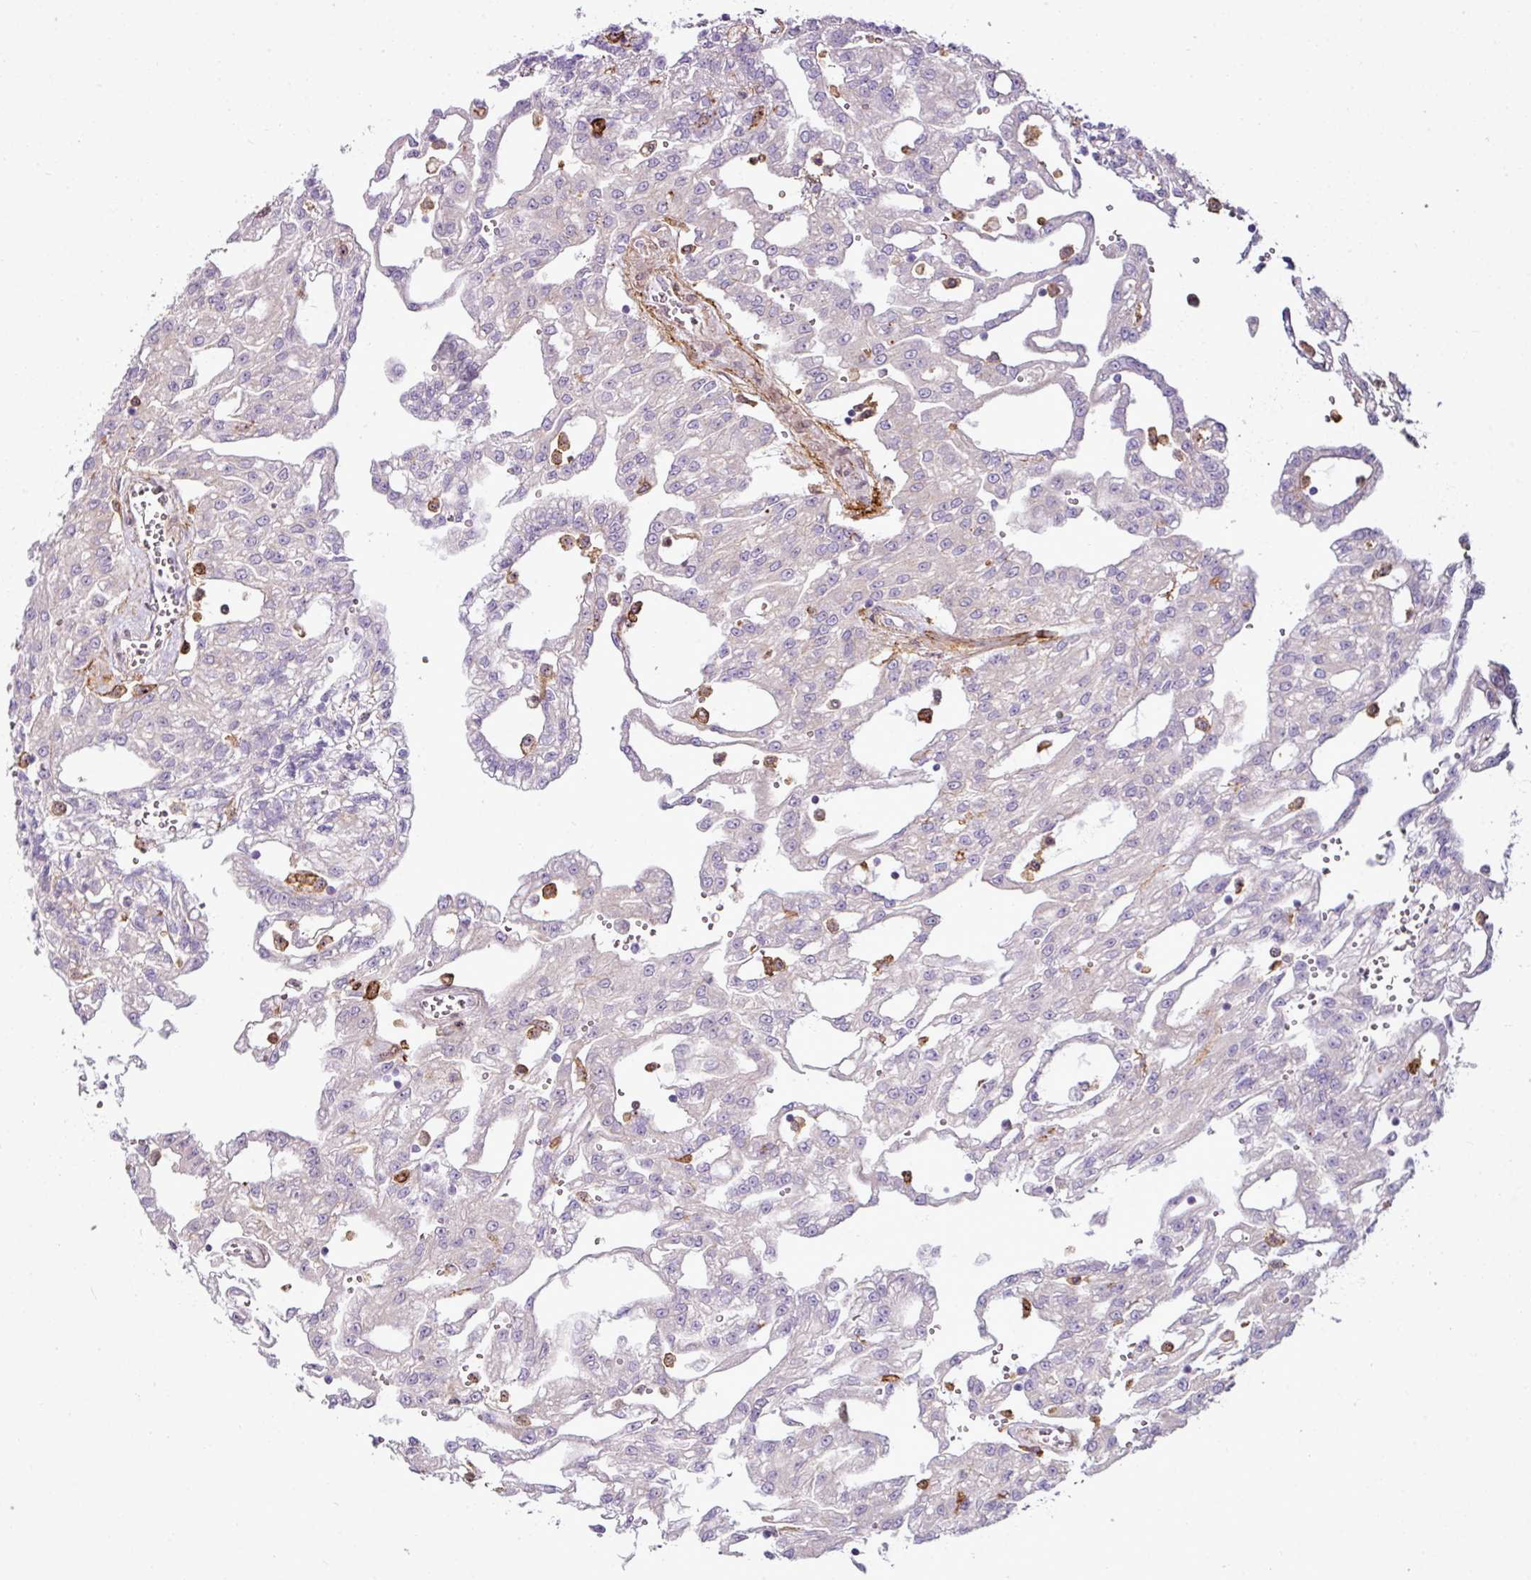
{"staining": {"intensity": "negative", "quantity": "none", "location": "none"}, "tissue": "renal cancer", "cell_type": "Tumor cells", "image_type": "cancer", "snomed": [{"axis": "morphology", "description": "Adenocarcinoma, NOS"}, {"axis": "topography", "description": "Kidney"}], "caption": "Photomicrograph shows no protein expression in tumor cells of adenocarcinoma (renal) tissue.", "gene": "COL8A1", "patient": {"sex": "male", "age": 63}}